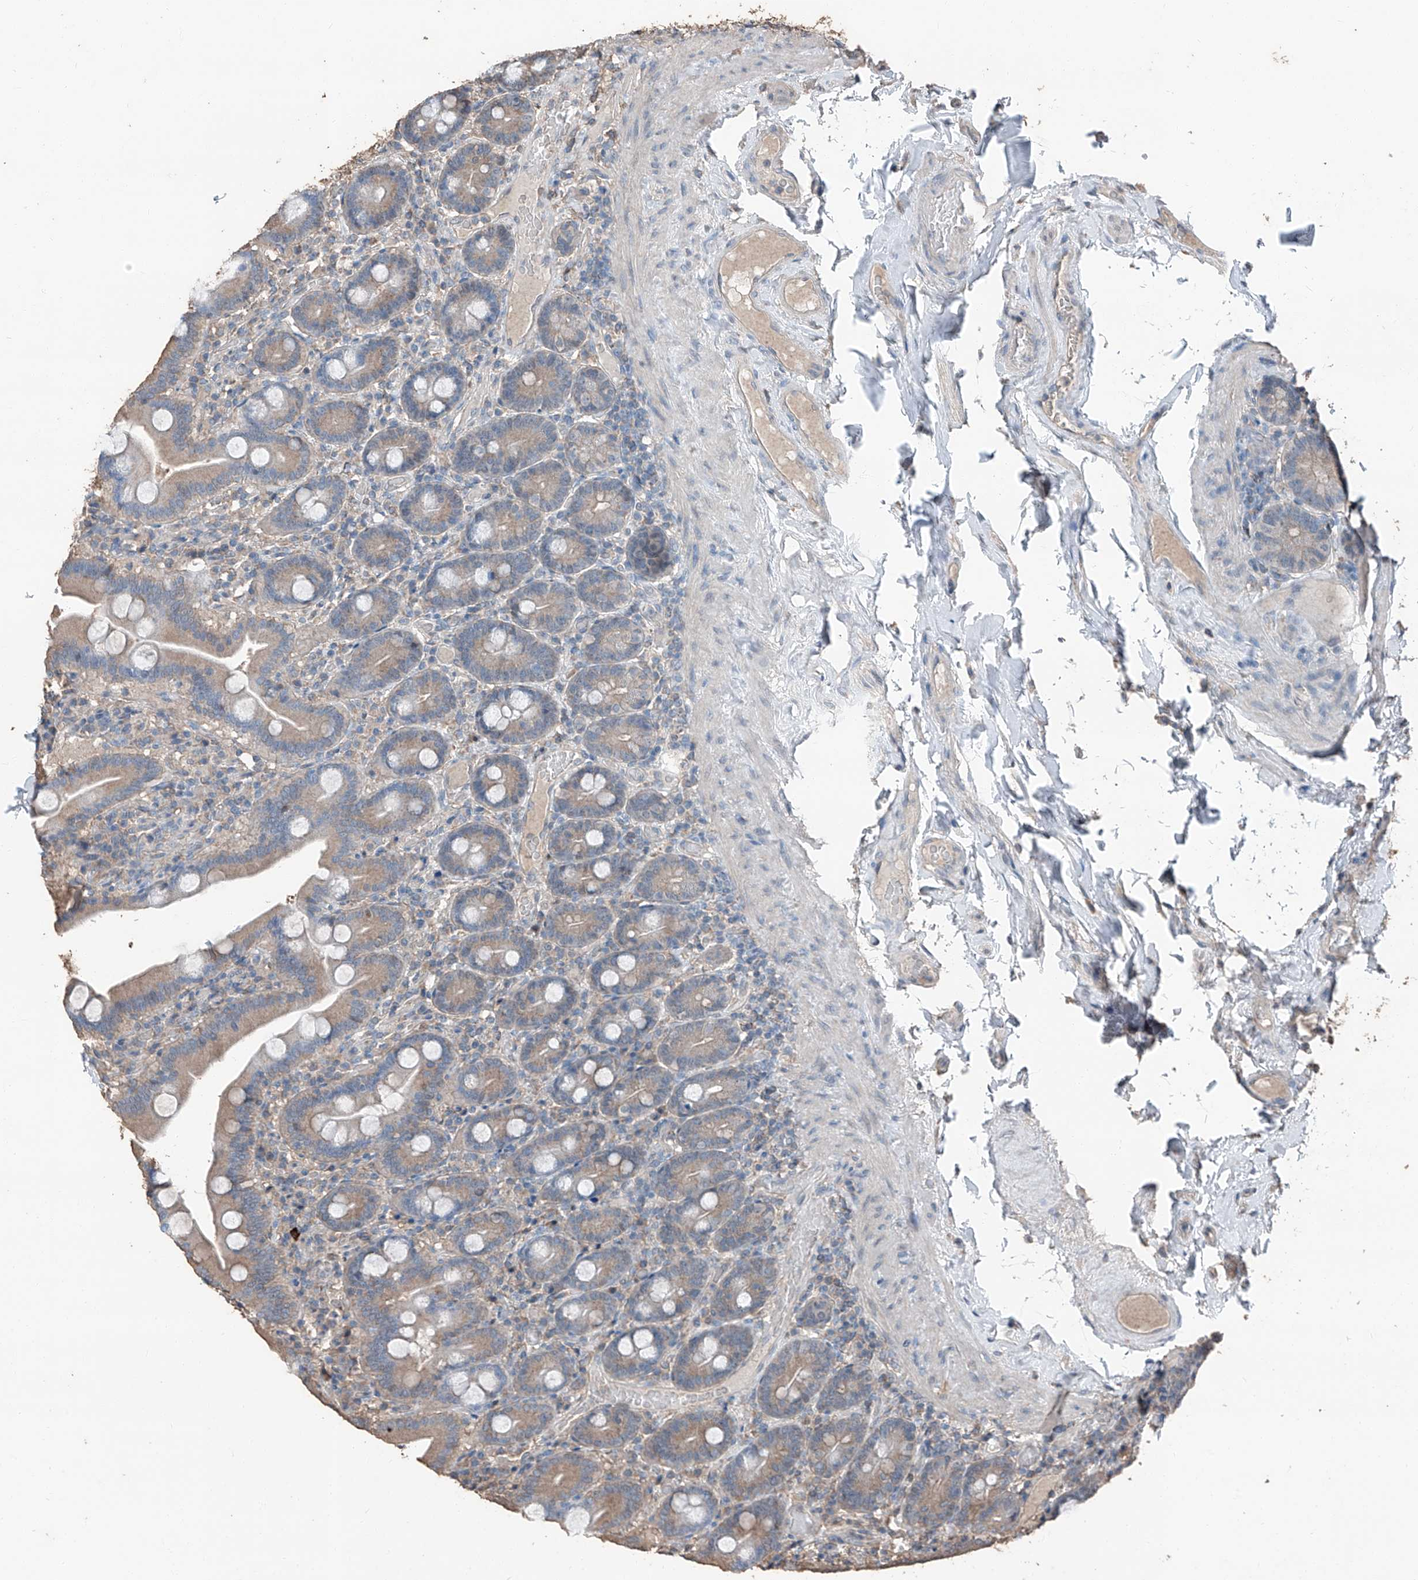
{"staining": {"intensity": "weak", "quantity": ">75%", "location": "cytoplasmic/membranous"}, "tissue": "duodenum", "cell_type": "Glandular cells", "image_type": "normal", "snomed": [{"axis": "morphology", "description": "Normal tissue, NOS"}, {"axis": "topography", "description": "Duodenum"}], "caption": "IHC of unremarkable duodenum shows low levels of weak cytoplasmic/membranous staining in about >75% of glandular cells. The staining was performed using DAB (3,3'-diaminobenzidine) to visualize the protein expression in brown, while the nuclei were stained in blue with hematoxylin (Magnification: 20x).", "gene": "MAMLD1", "patient": {"sex": "male", "age": 55}}